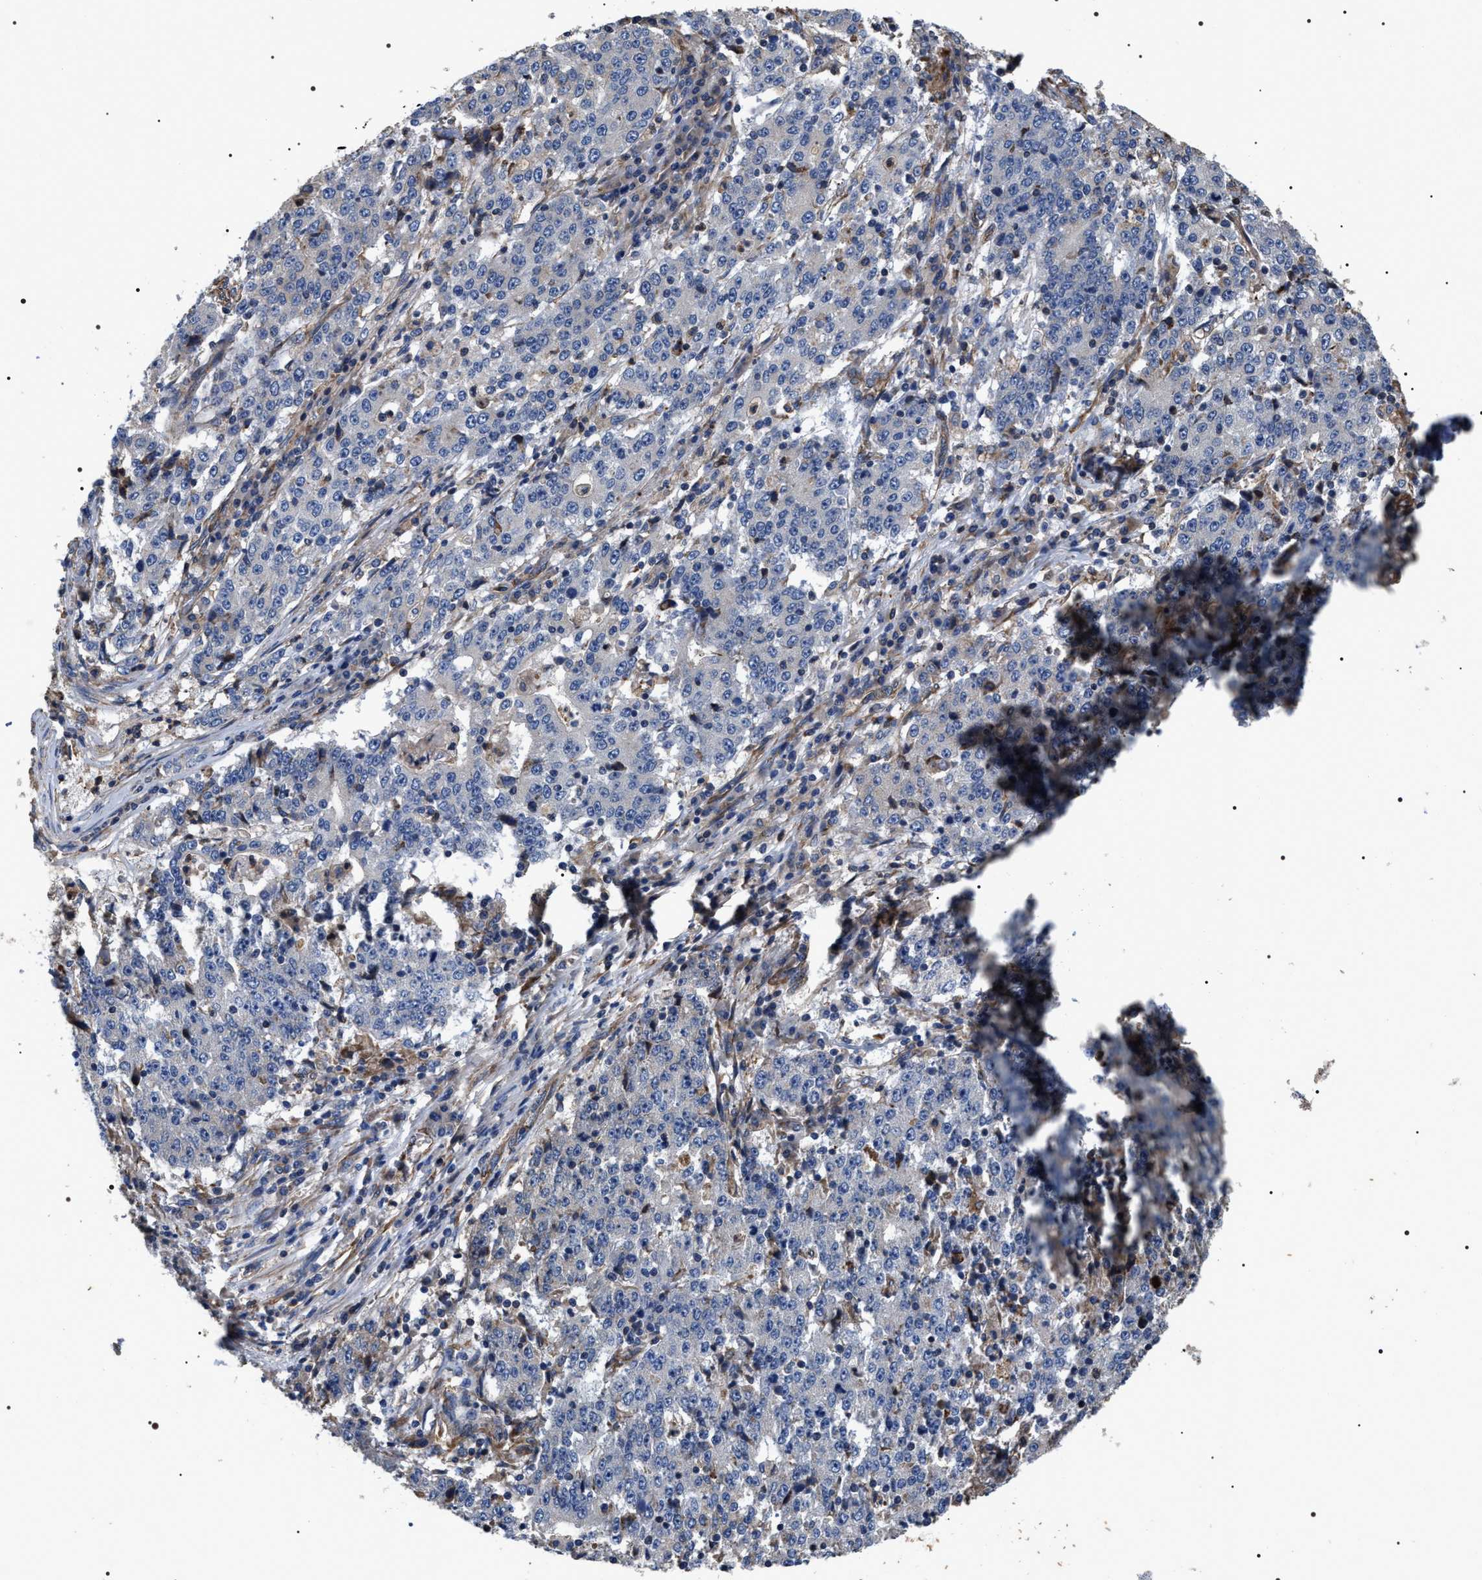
{"staining": {"intensity": "negative", "quantity": "none", "location": "none"}, "tissue": "stomach cancer", "cell_type": "Tumor cells", "image_type": "cancer", "snomed": [{"axis": "morphology", "description": "Adenocarcinoma, NOS"}, {"axis": "topography", "description": "Stomach"}], "caption": "Immunohistochemical staining of stomach adenocarcinoma shows no significant staining in tumor cells.", "gene": "TSPAN33", "patient": {"sex": "male", "age": 59}}